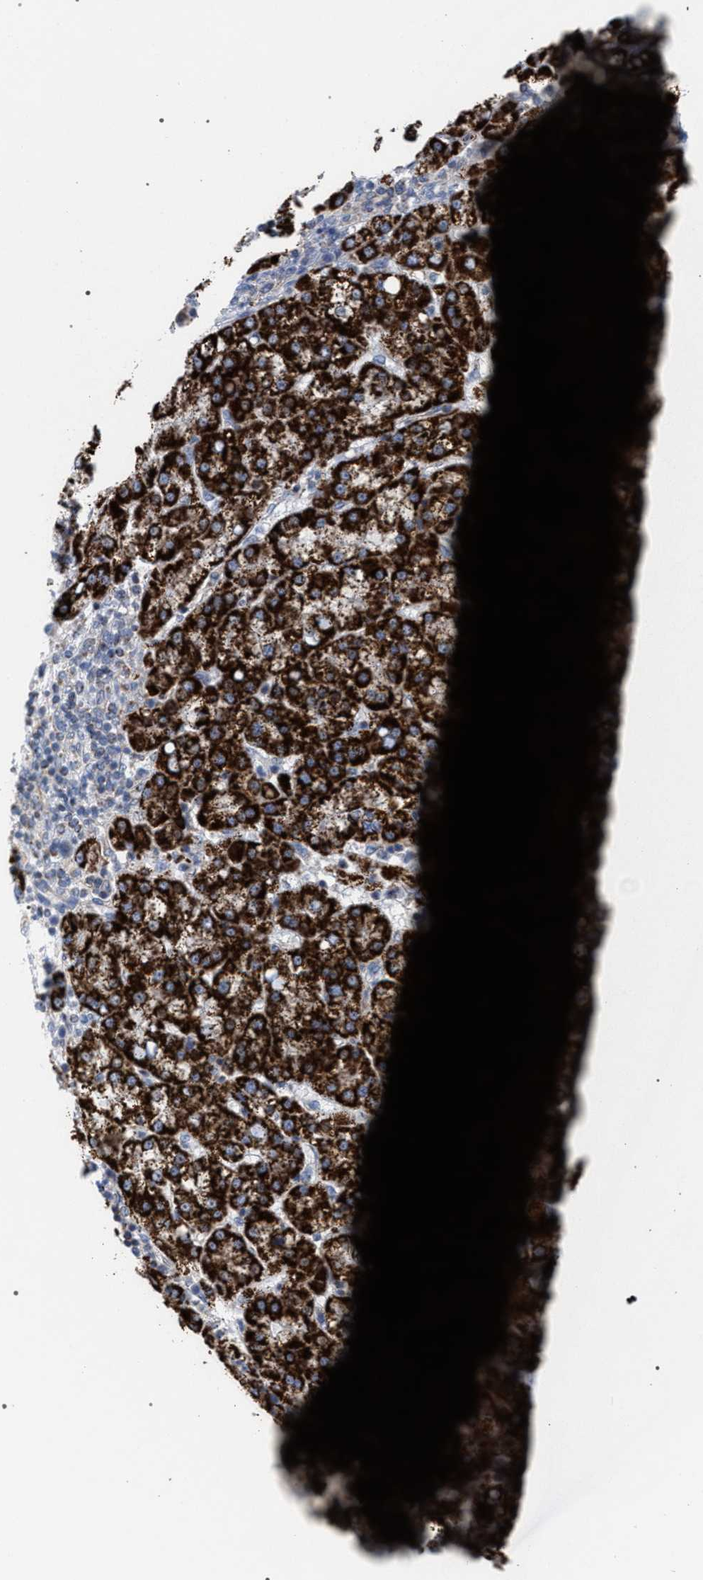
{"staining": {"intensity": "strong", "quantity": ">75%", "location": "cytoplasmic/membranous"}, "tissue": "liver cancer", "cell_type": "Tumor cells", "image_type": "cancer", "snomed": [{"axis": "morphology", "description": "Carcinoma, Hepatocellular, NOS"}, {"axis": "topography", "description": "Liver"}], "caption": "A brown stain shows strong cytoplasmic/membranous positivity of a protein in liver cancer tumor cells. (IHC, brightfield microscopy, high magnification).", "gene": "ECI2", "patient": {"sex": "female", "age": 58}}